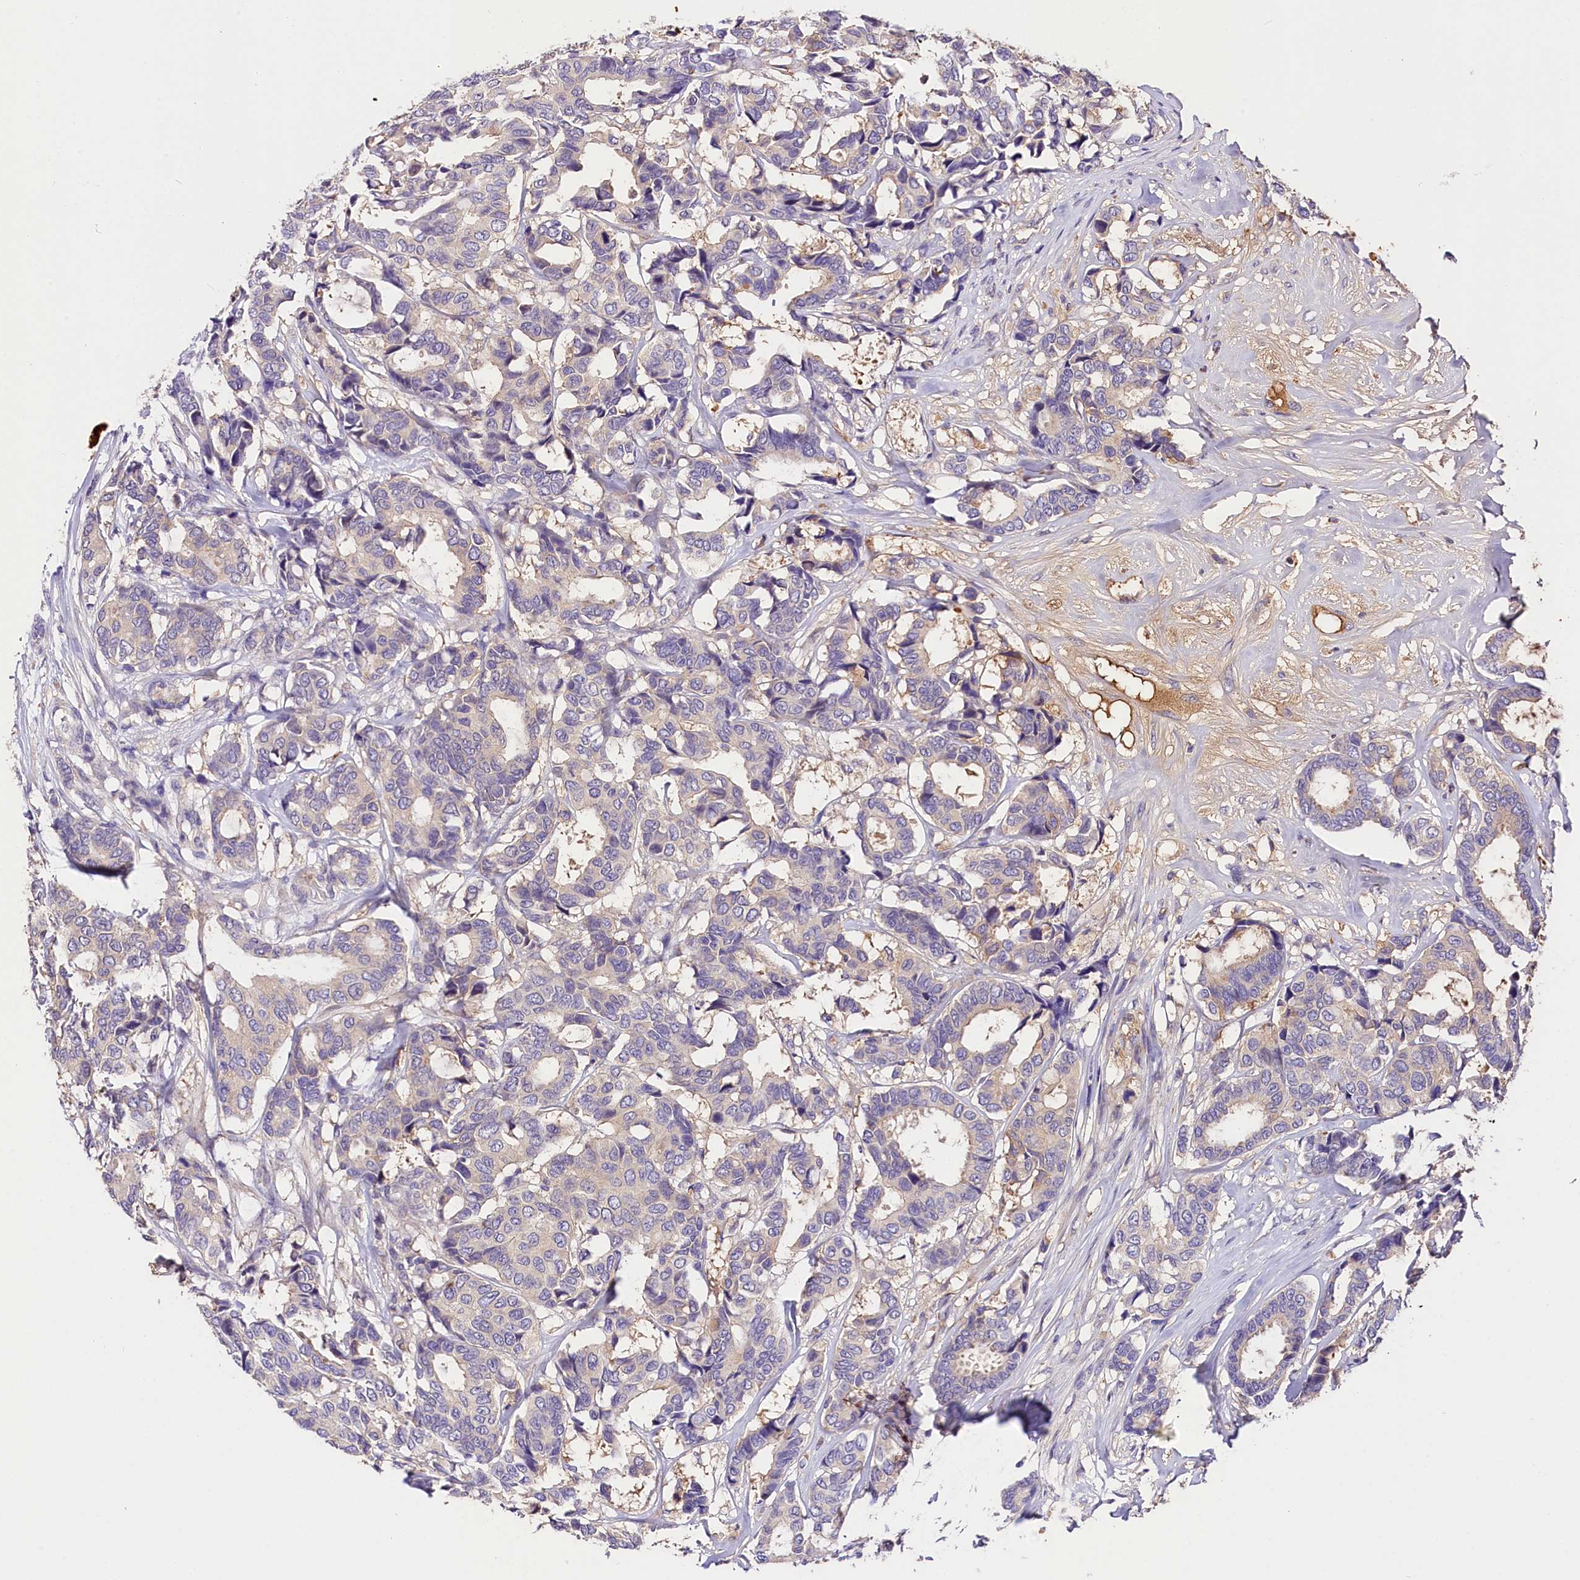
{"staining": {"intensity": "negative", "quantity": "none", "location": "none"}, "tissue": "breast cancer", "cell_type": "Tumor cells", "image_type": "cancer", "snomed": [{"axis": "morphology", "description": "Duct carcinoma"}, {"axis": "topography", "description": "Breast"}], "caption": "High power microscopy image of an immunohistochemistry (IHC) micrograph of breast cancer (intraductal carcinoma), revealing no significant staining in tumor cells.", "gene": "ARMC6", "patient": {"sex": "female", "age": 87}}